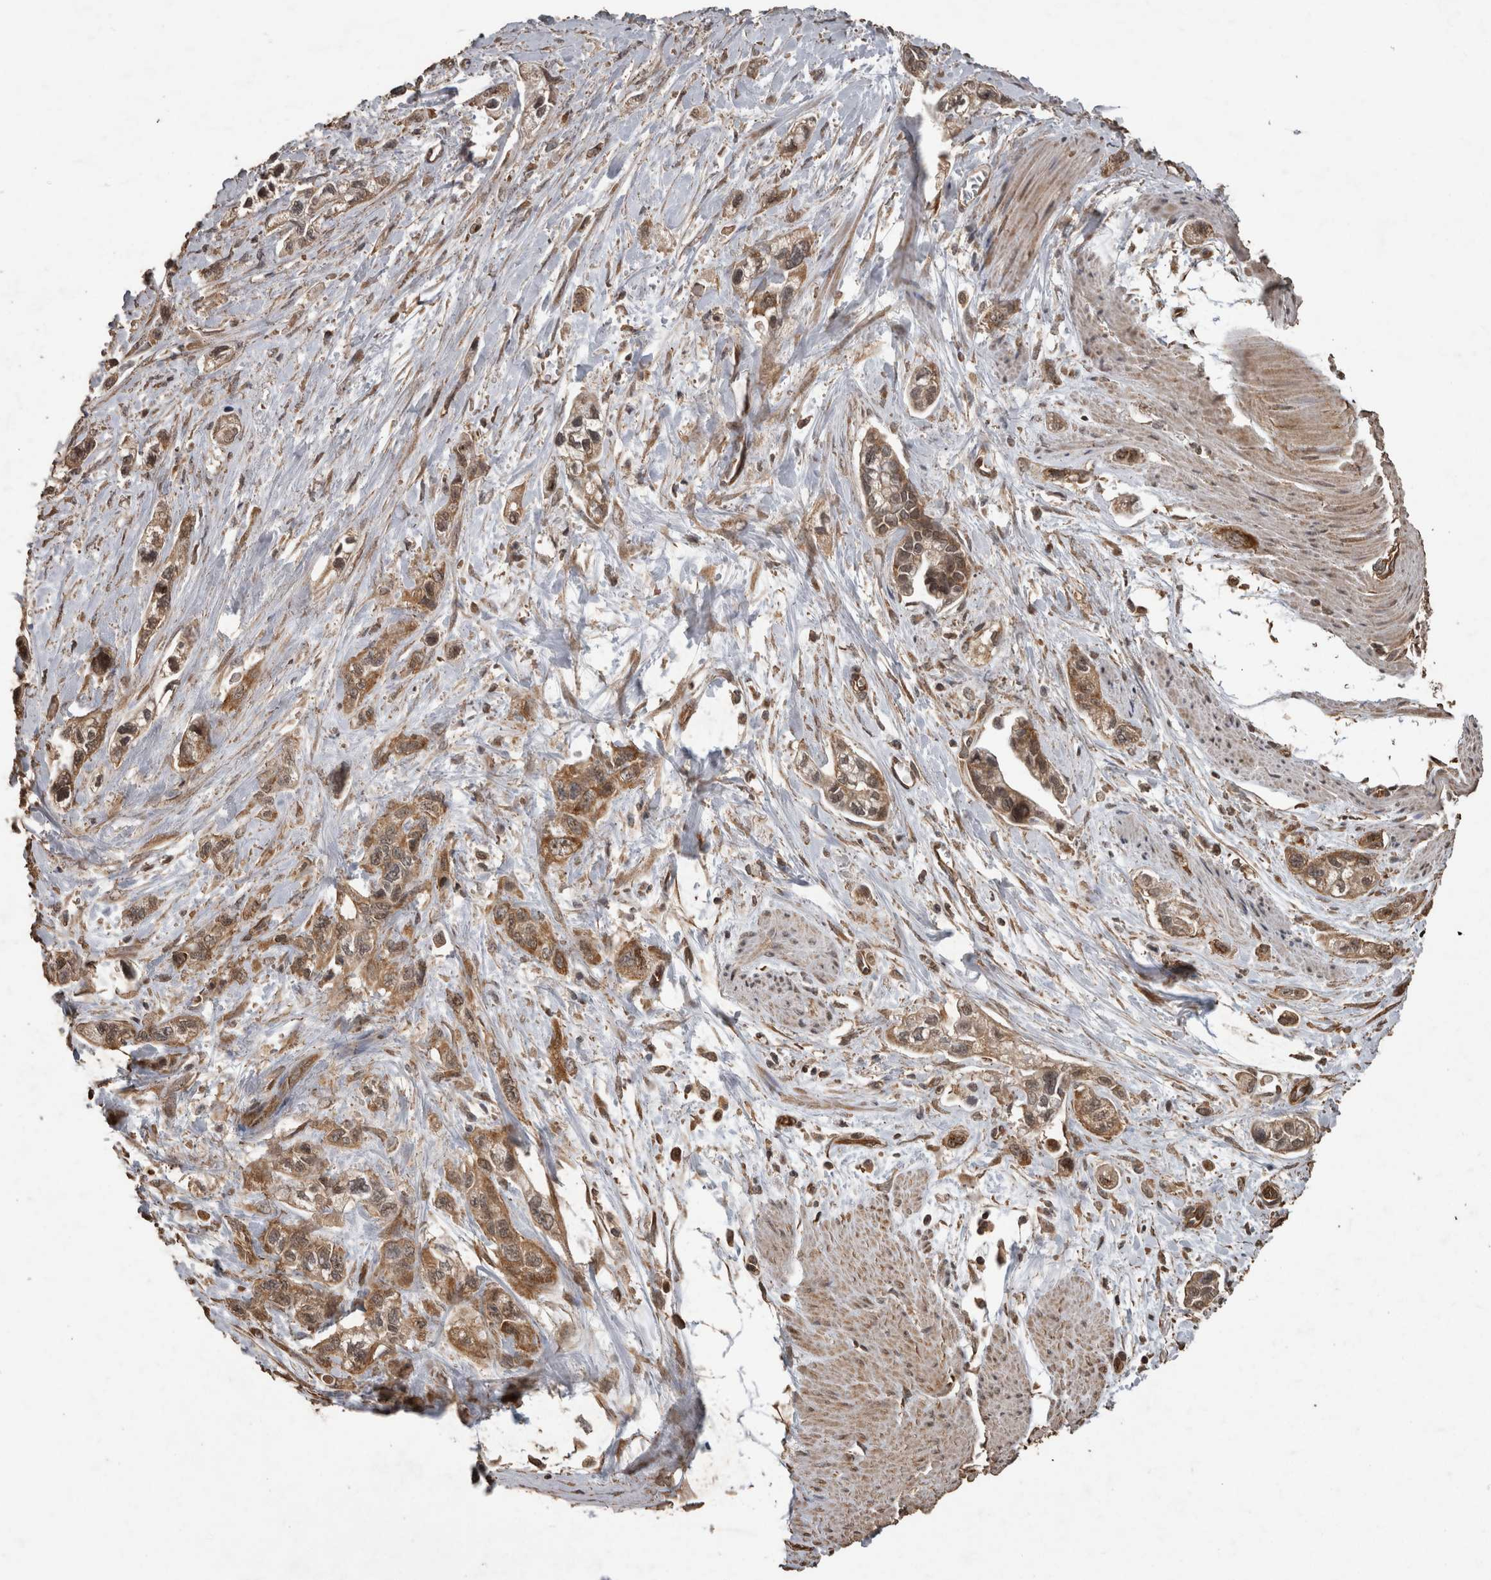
{"staining": {"intensity": "moderate", "quantity": ">75%", "location": "cytoplasmic/membranous"}, "tissue": "pancreatic cancer", "cell_type": "Tumor cells", "image_type": "cancer", "snomed": [{"axis": "morphology", "description": "Adenocarcinoma, NOS"}, {"axis": "topography", "description": "Pancreas"}], "caption": "A photomicrograph showing moderate cytoplasmic/membranous staining in approximately >75% of tumor cells in pancreatic cancer, as visualized by brown immunohistochemical staining.", "gene": "PINK1", "patient": {"sex": "male", "age": 74}}